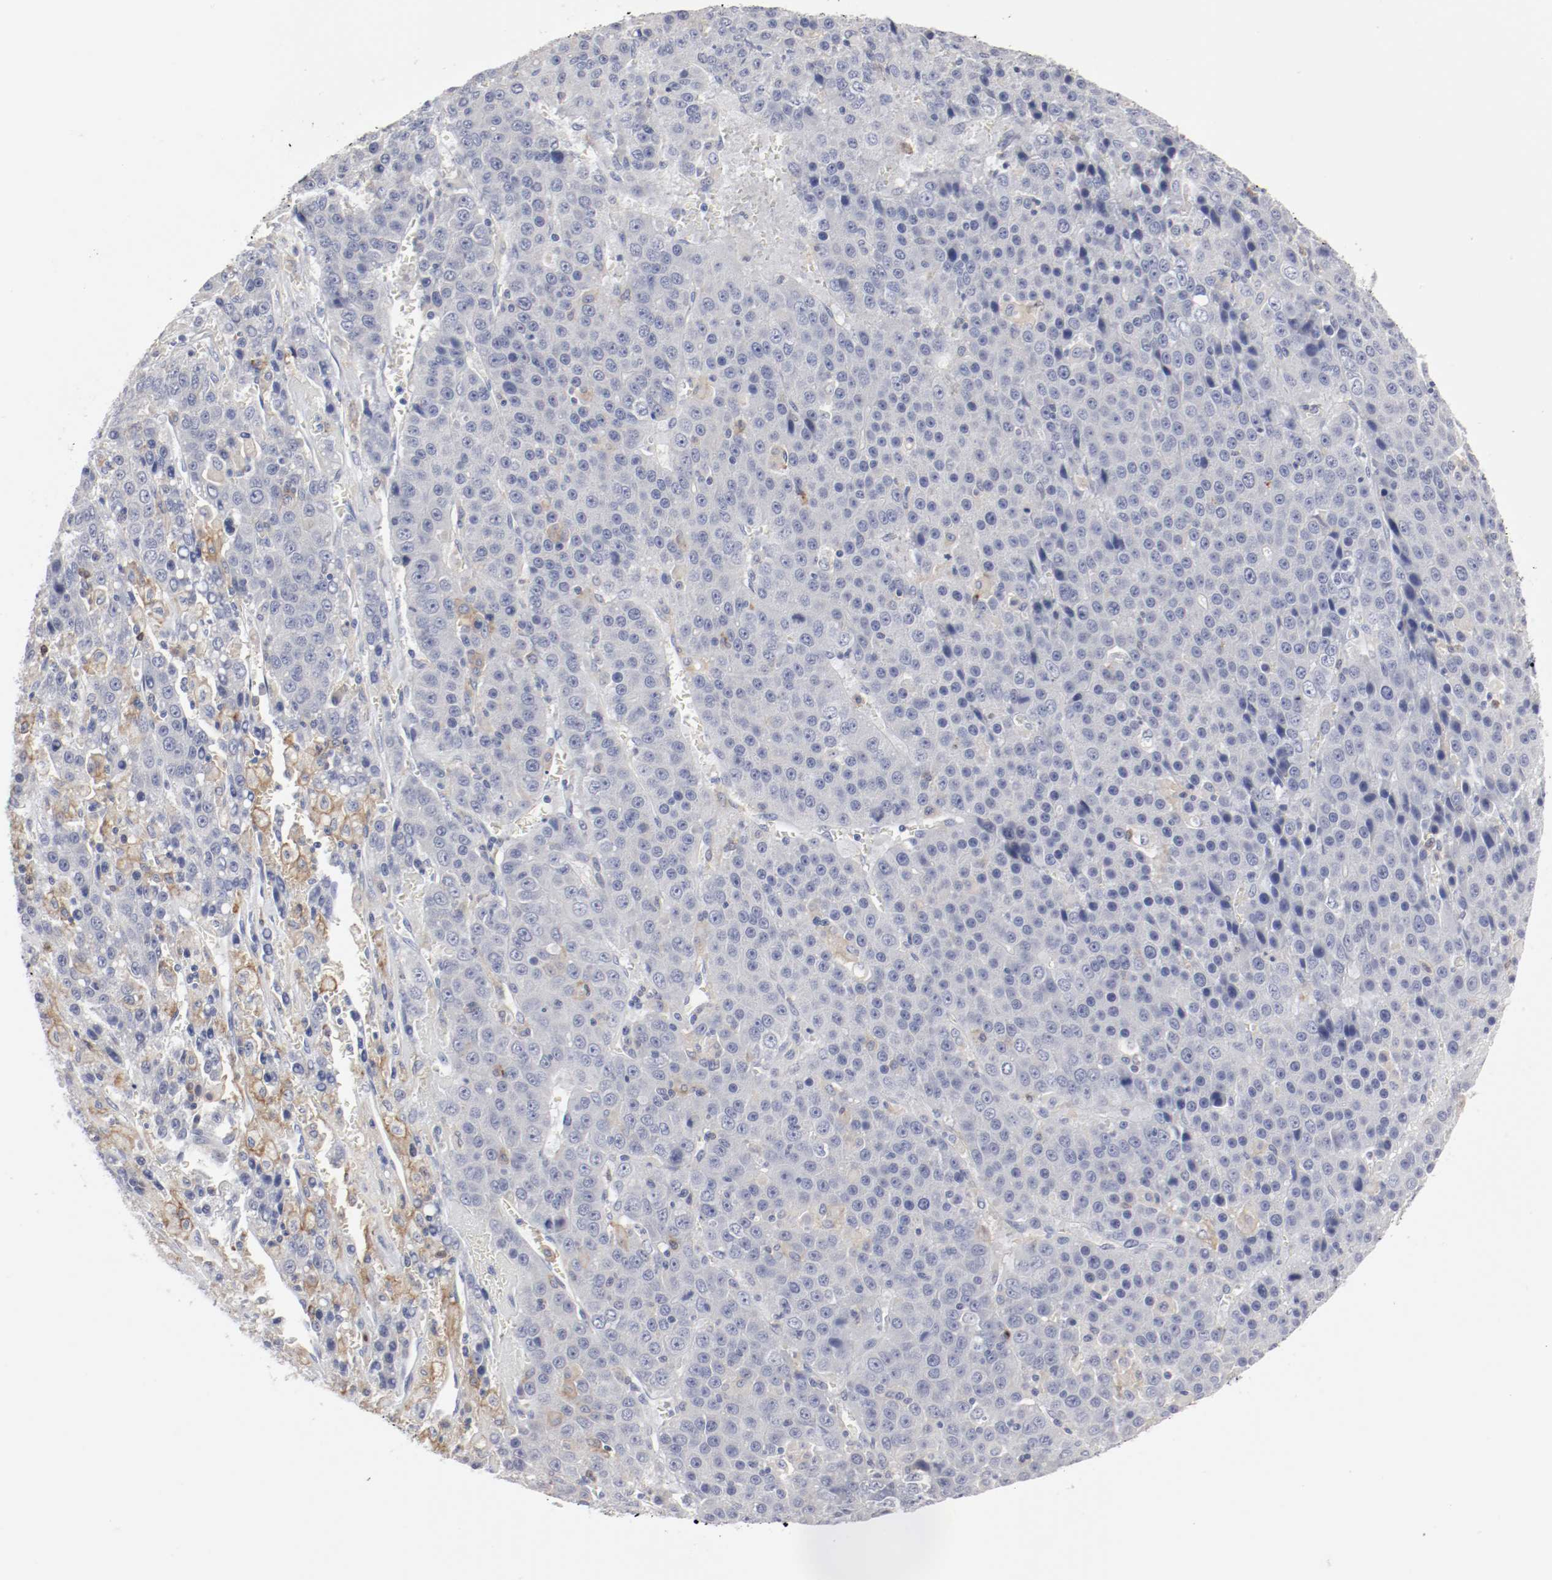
{"staining": {"intensity": "moderate", "quantity": "<25%", "location": "cytoplasmic/membranous"}, "tissue": "liver cancer", "cell_type": "Tumor cells", "image_type": "cancer", "snomed": [{"axis": "morphology", "description": "Carcinoma, Hepatocellular, NOS"}, {"axis": "topography", "description": "Liver"}], "caption": "Liver hepatocellular carcinoma stained with DAB immunohistochemistry exhibits low levels of moderate cytoplasmic/membranous positivity in about <25% of tumor cells.", "gene": "ITGAX", "patient": {"sex": "female", "age": 53}}